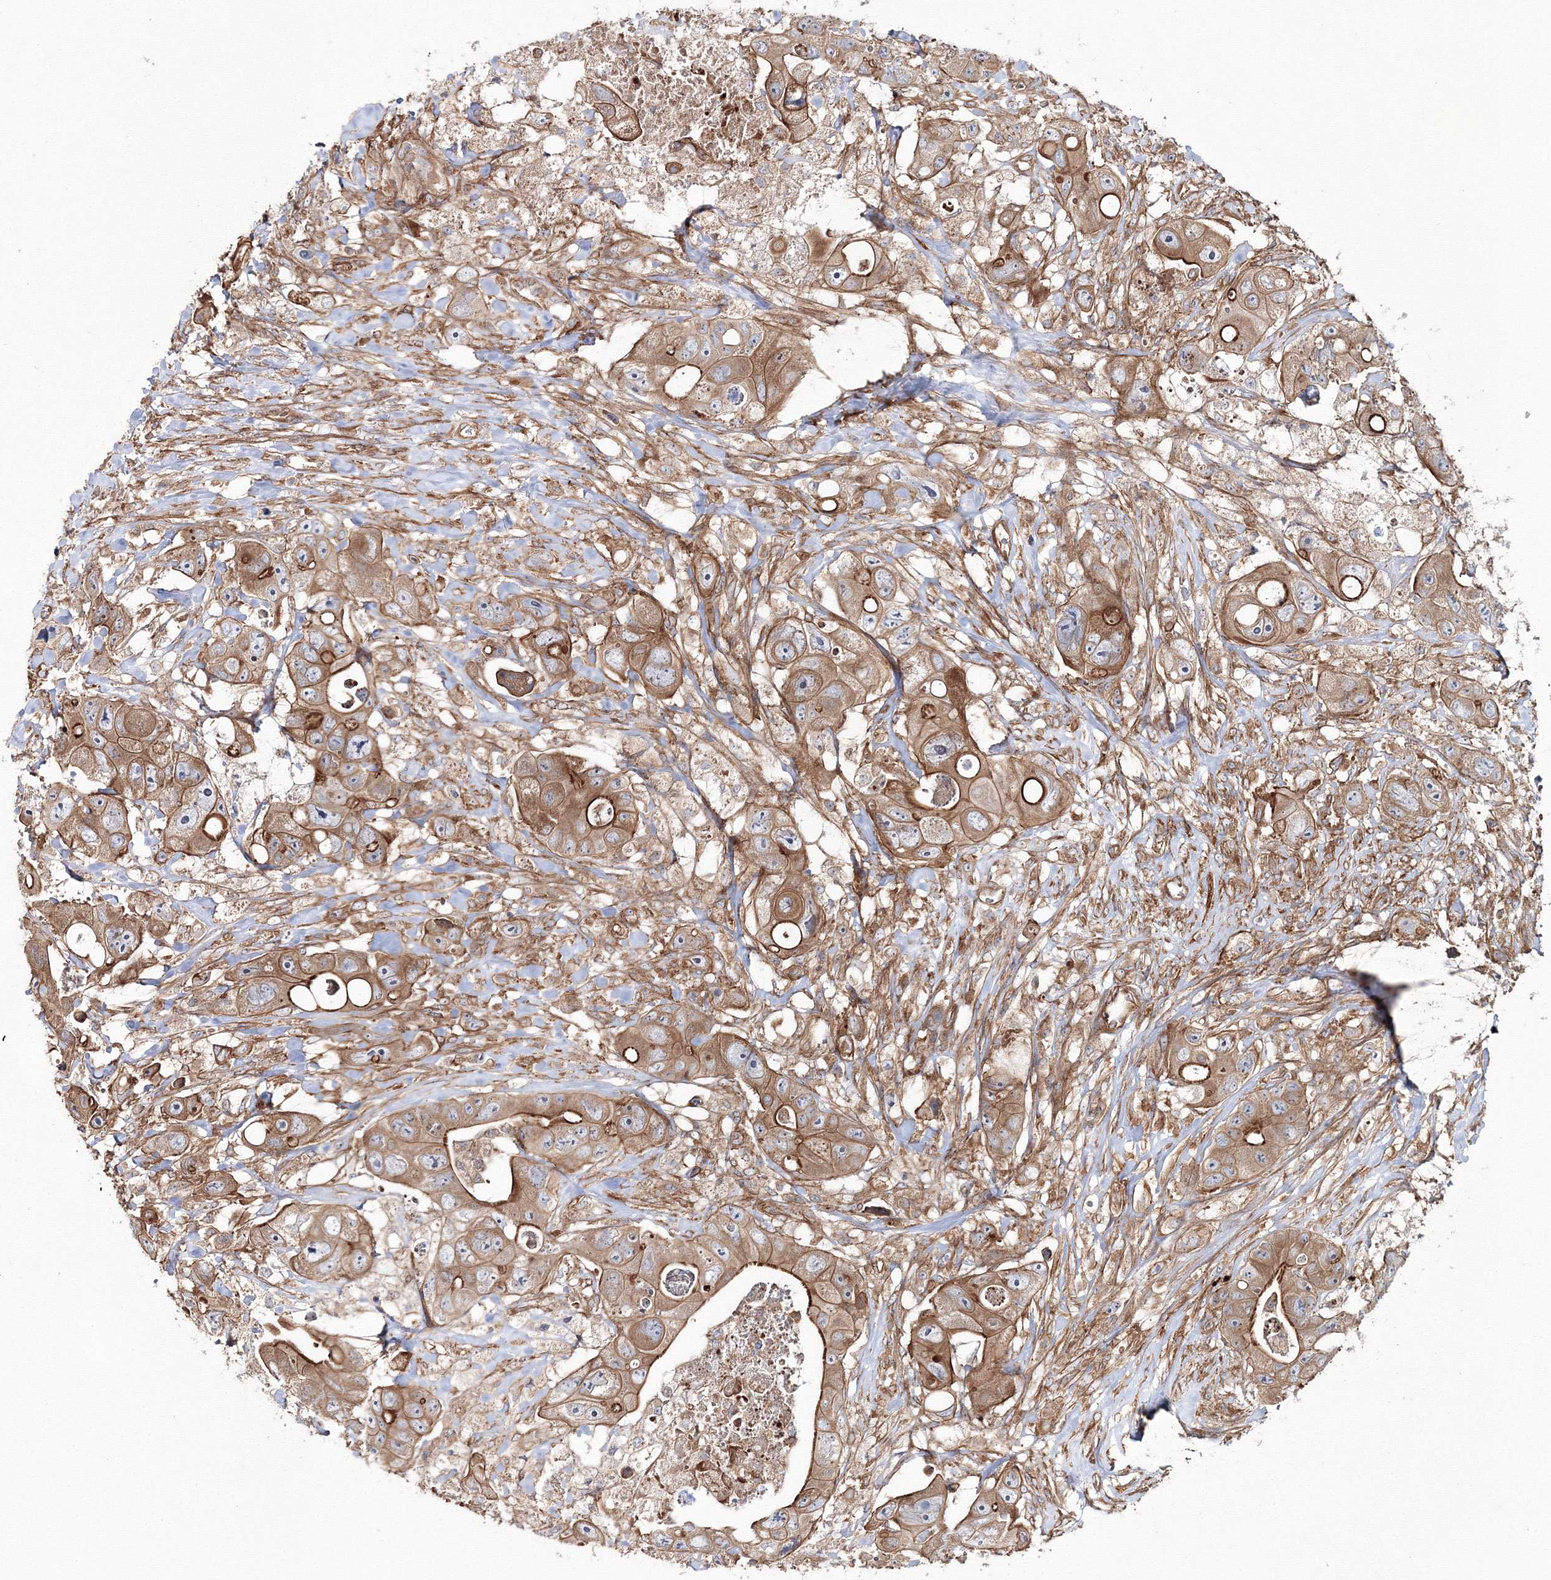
{"staining": {"intensity": "moderate", "quantity": ">75%", "location": "cytoplasmic/membranous"}, "tissue": "colorectal cancer", "cell_type": "Tumor cells", "image_type": "cancer", "snomed": [{"axis": "morphology", "description": "Adenocarcinoma, NOS"}, {"axis": "topography", "description": "Colon"}], "caption": "This histopathology image shows immunohistochemistry staining of human colorectal cancer, with medium moderate cytoplasmic/membranous expression in approximately >75% of tumor cells.", "gene": "EXOC6", "patient": {"sex": "female", "age": 46}}